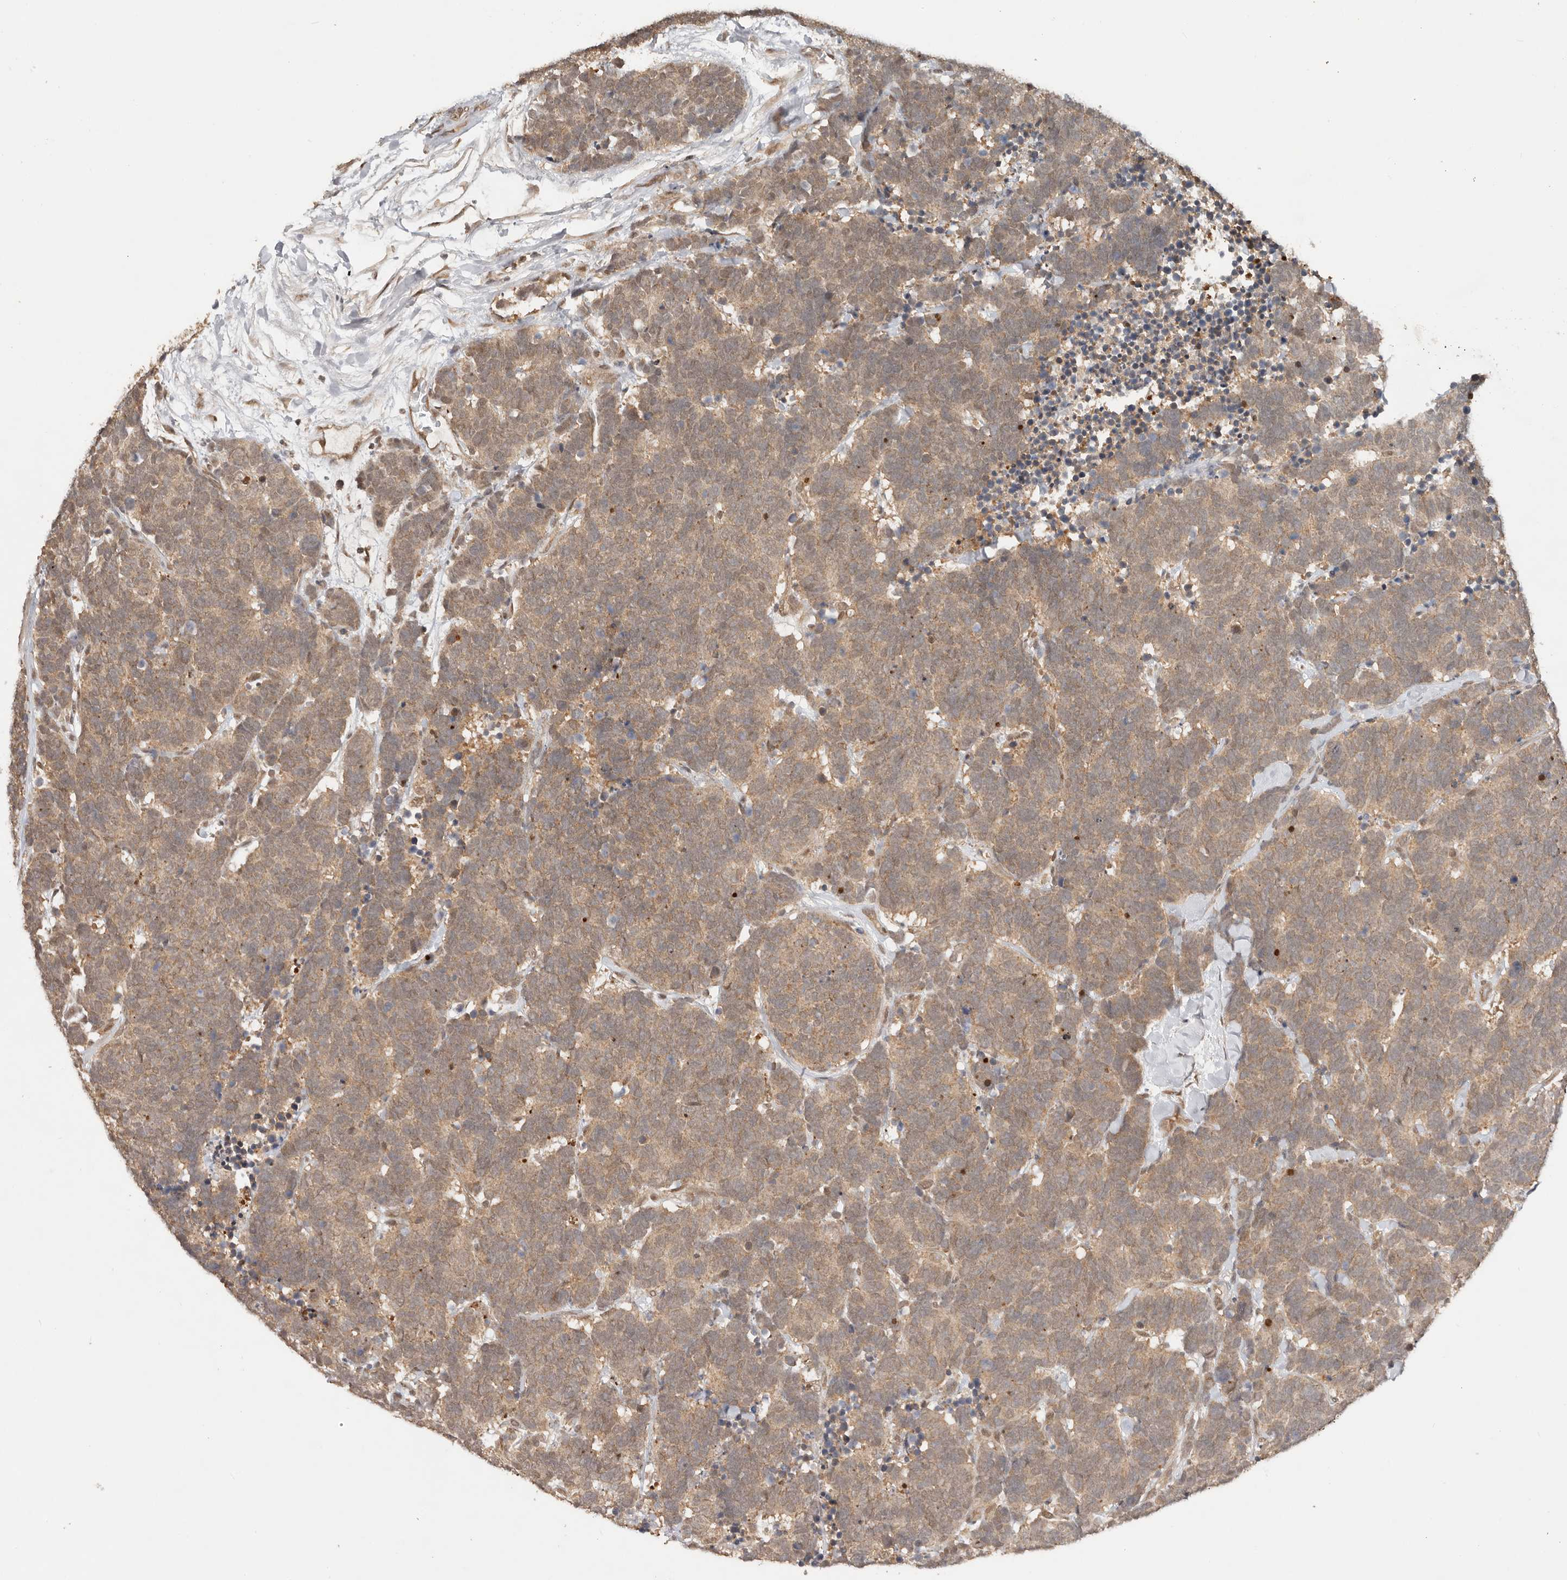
{"staining": {"intensity": "moderate", "quantity": ">75%", "location": "cytoplasmic/membranous"}, "tissue": "carcinoid", "cell_type": "Tumor cells", "image_type": "cancer", "snomed": [{"axis": "morphology", "description": "Carcinoma, NOS"}, {"axis": "morphology", "description": "Carcinoid, malignant, NOS"}, {"axis": "topography", "description": "Urinary bladder"}], "caption": "Human carcinoma stained for a protein (brown) reveals moderate cytoplasmic/membranous positive positivity in approximately >75% of tumor cells.", "gene": "PSMA5", "patient": {"sex": "male", "age": 57}}